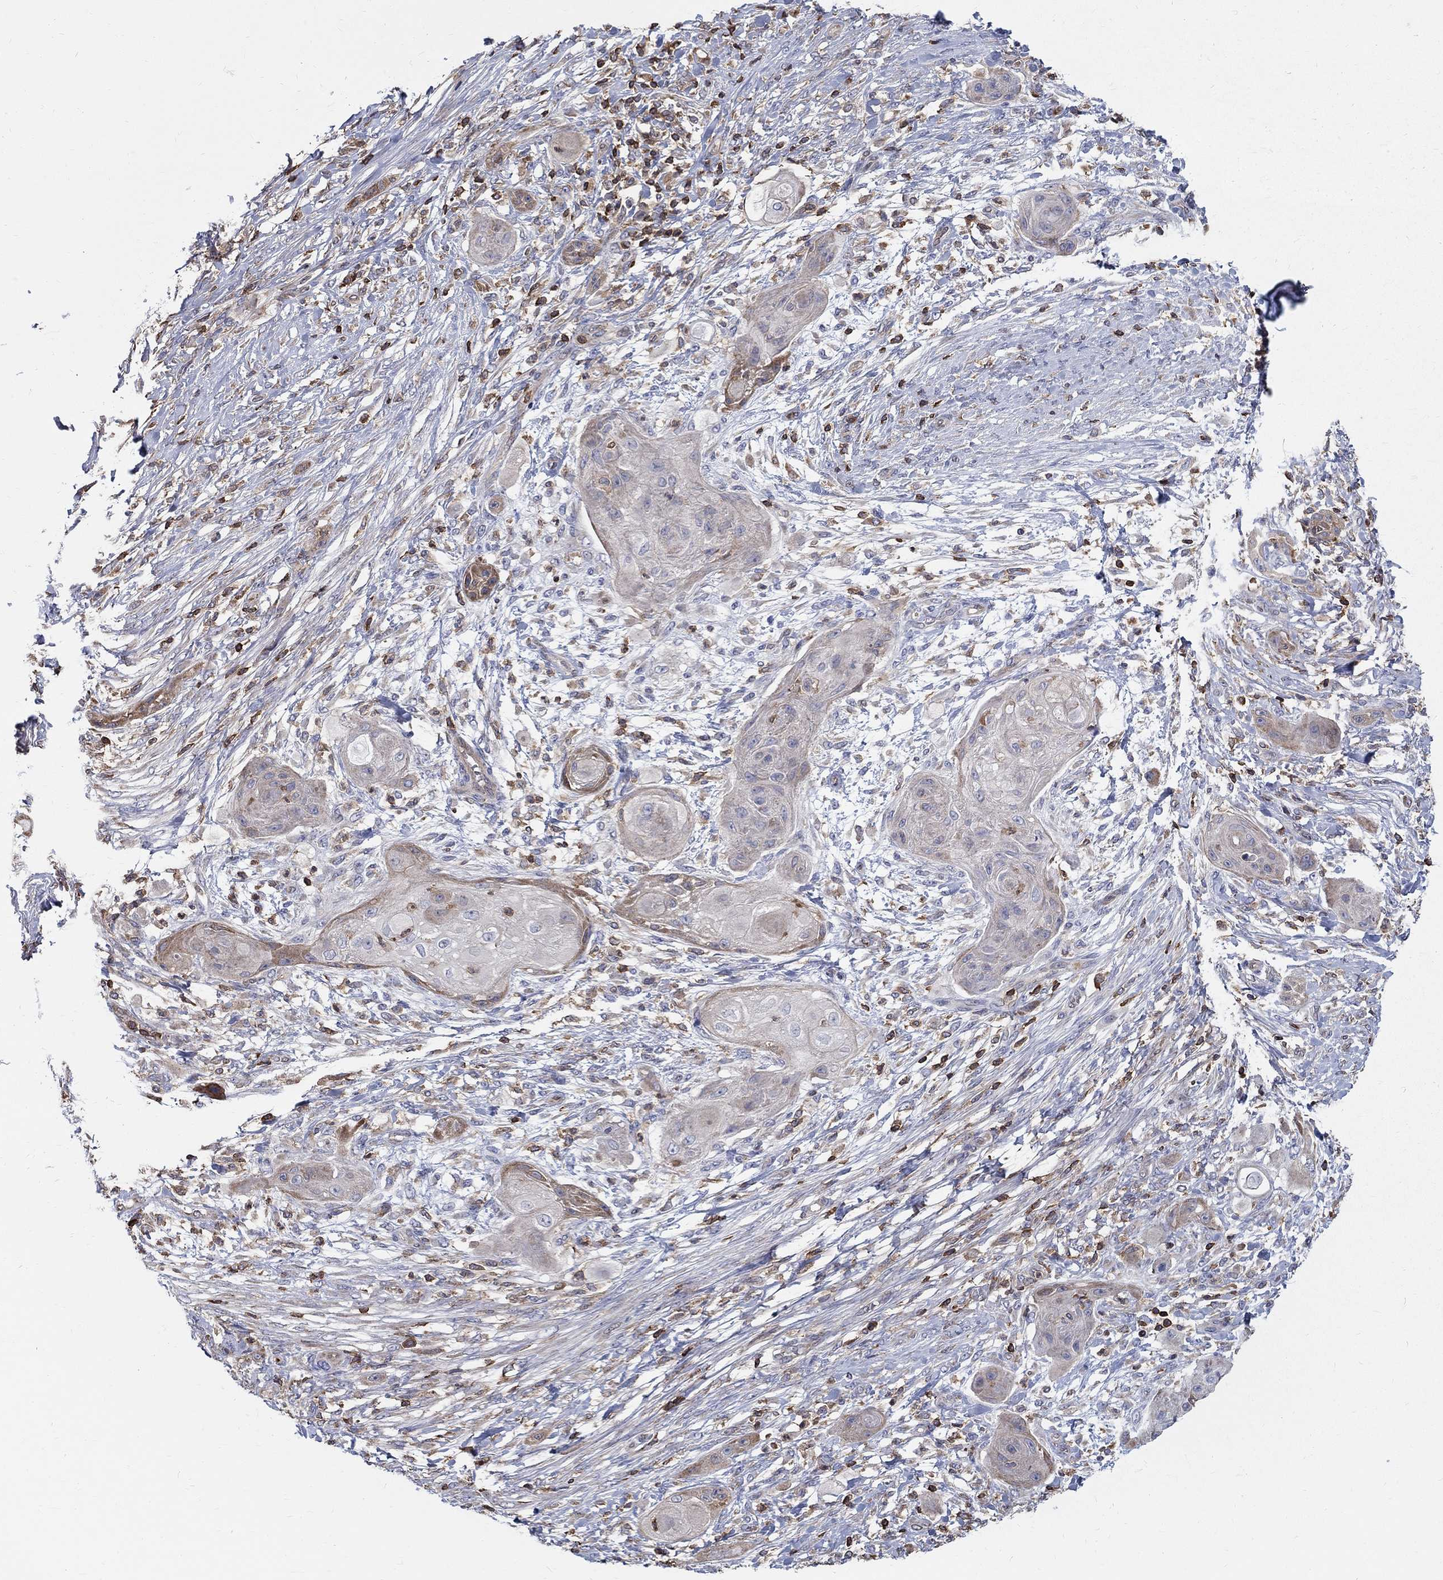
{"staining": {"intensity": "weak", "quantity": "25%-75%", "location": "cytoplasmic/membranous"}, "tissue": "skin cancer", "cell_type": "Tumor cells", "image_type": "cancer", "snomed": [{"axis": "morphology", "description": "Squamous cell carcinoma, NOS"}, {"axis": "topography", "description": "Skin"}], "caption": "Tumor cells show low levels of weak cytoplasmic/membranous expression in about 25%-75% of cells in human skin squamous cell carcinoma. (DAB IHC with brightfield microscopy, high magnification).", "gene": "AGAP2", "patient": {"sex": "male", "age": 62}}